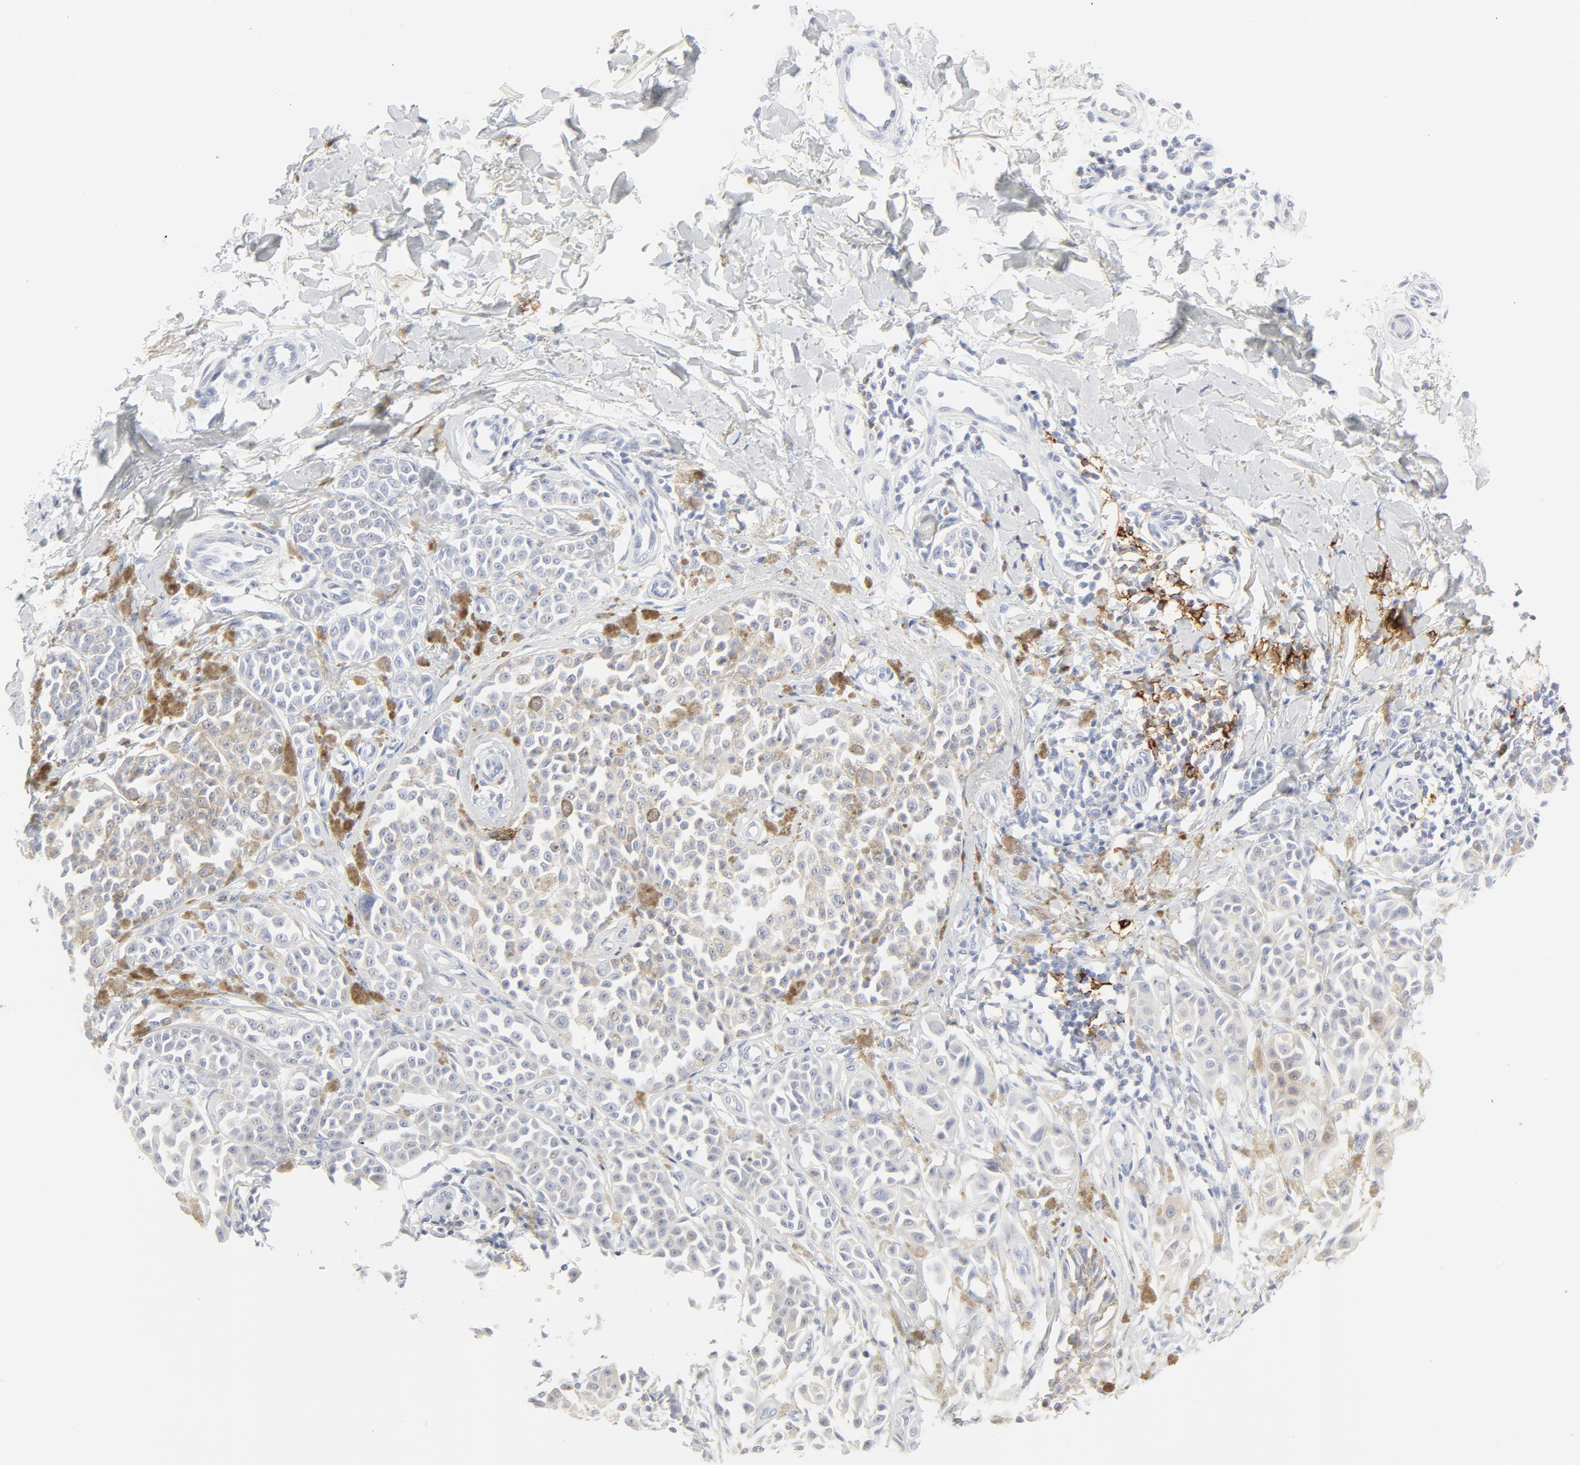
{"staining": {"intensity": "negative", "quantity": "none", "location": "none"}, "tissue": "melanoma", "cell_type": "Tumor cells", "image_type": "cancer", "snomed": [{"axis": "morphology", "description": "Malignant melanoma, NOS"}, {"axis": "topography", "description": "Skin"}], "caption": "The immunohistochemistry (IHC) image has no significant expression in tumor cells of melanoma tissue.", "gene": "CCR7", "patient": {"sex": "female", "age": 38}}